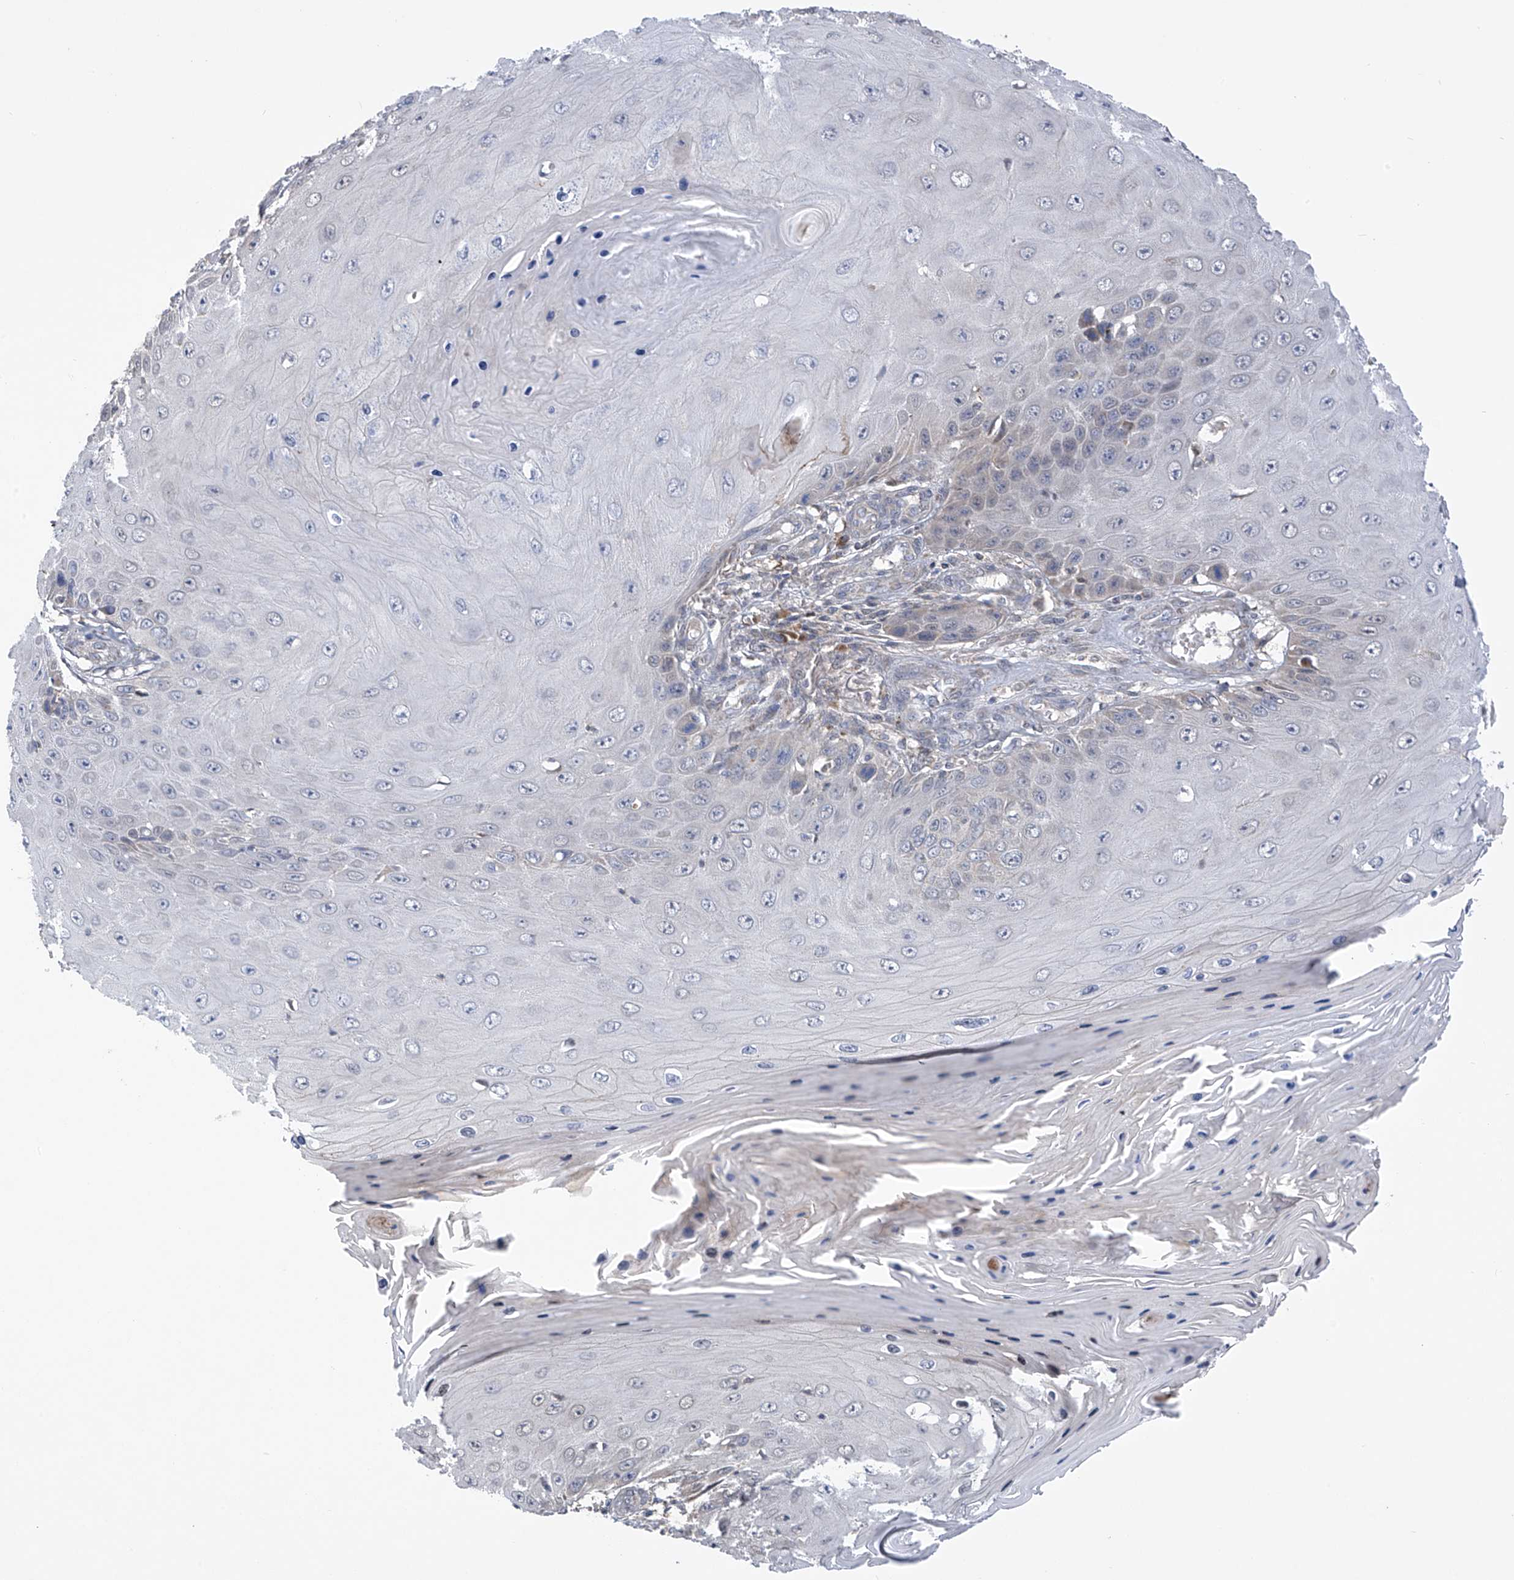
{"staining": {"intensity": "negative", "quantity": "none", "location": "none"}, "tissue": "skin cancer", "cell_type": "Tumor cells", "image_type": "cancer", "snomed": [{"axis": "morphology", "description": "Squamous cell carcinoma, NOS"}, {"axis": "topography", "description": "Skin"}], "caption": "High power microscopy micrograph of an immunohistochemistry micrograph of skin squamous cell carcinoma, revealing no significant positivity in tumor cells. Nuclei are stained in blue.", "gene": "SLCO4A1", "patient": {"sex": "female", "age": 73}}